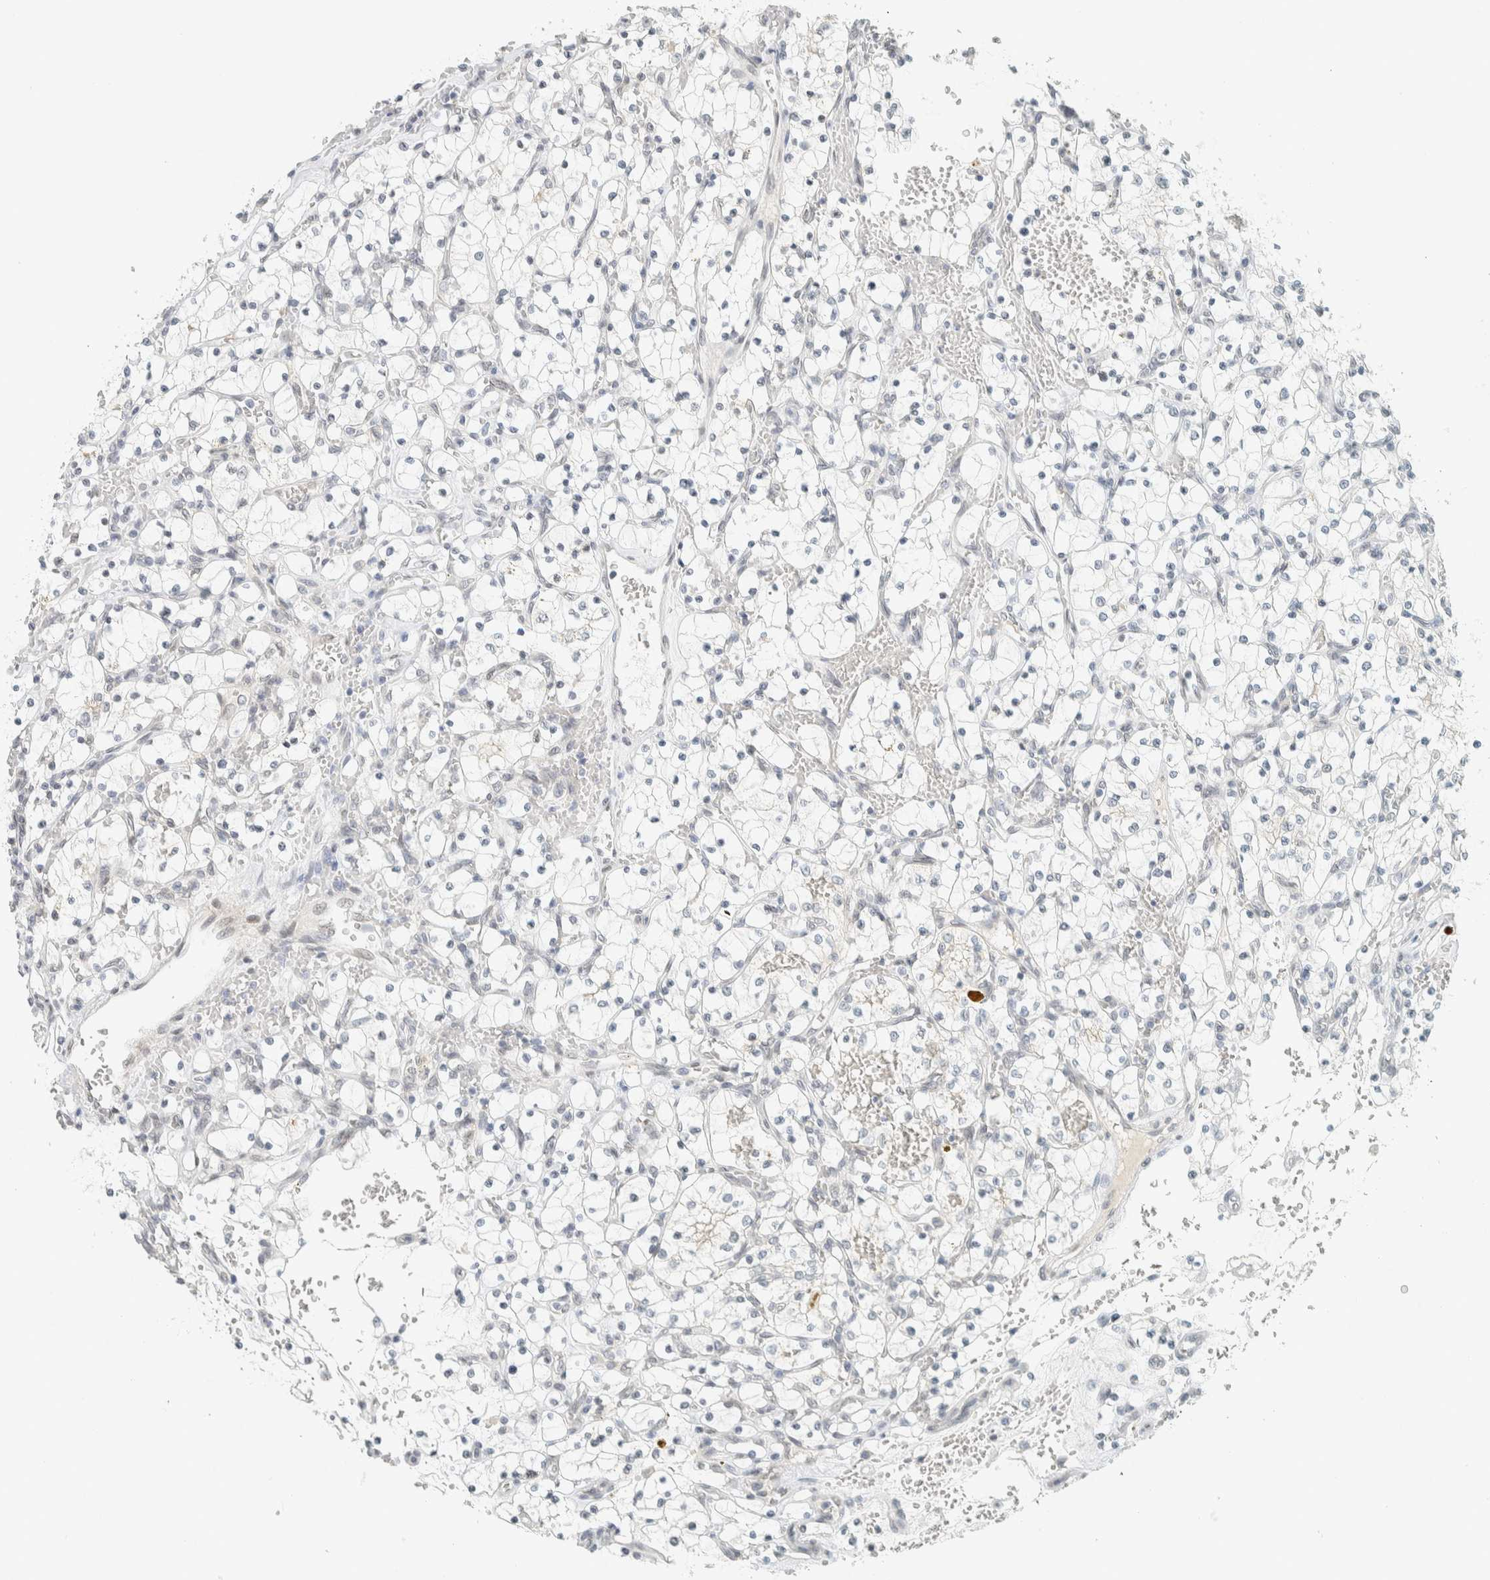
{"staining": {"intensity": "negative", "quantity": "none", "location": "none"}, "tissue": "renal cancer", "cell_type": "Tumor cells", "image_type": "cancer", "snomed": [{"axis": "morphology", "description": "Adenocarcinoma, NOS"}, {"axis": "topography", "description": "Kidney"}], "caption": "This micrograph is of renal cancer stained with IHC to label a protein in brown with the nuclei are counter-stained blue. There is no positivity in tumor cells.", "gene": "C1QTNF12", "patient": {"sex": "female", "age": 69}}